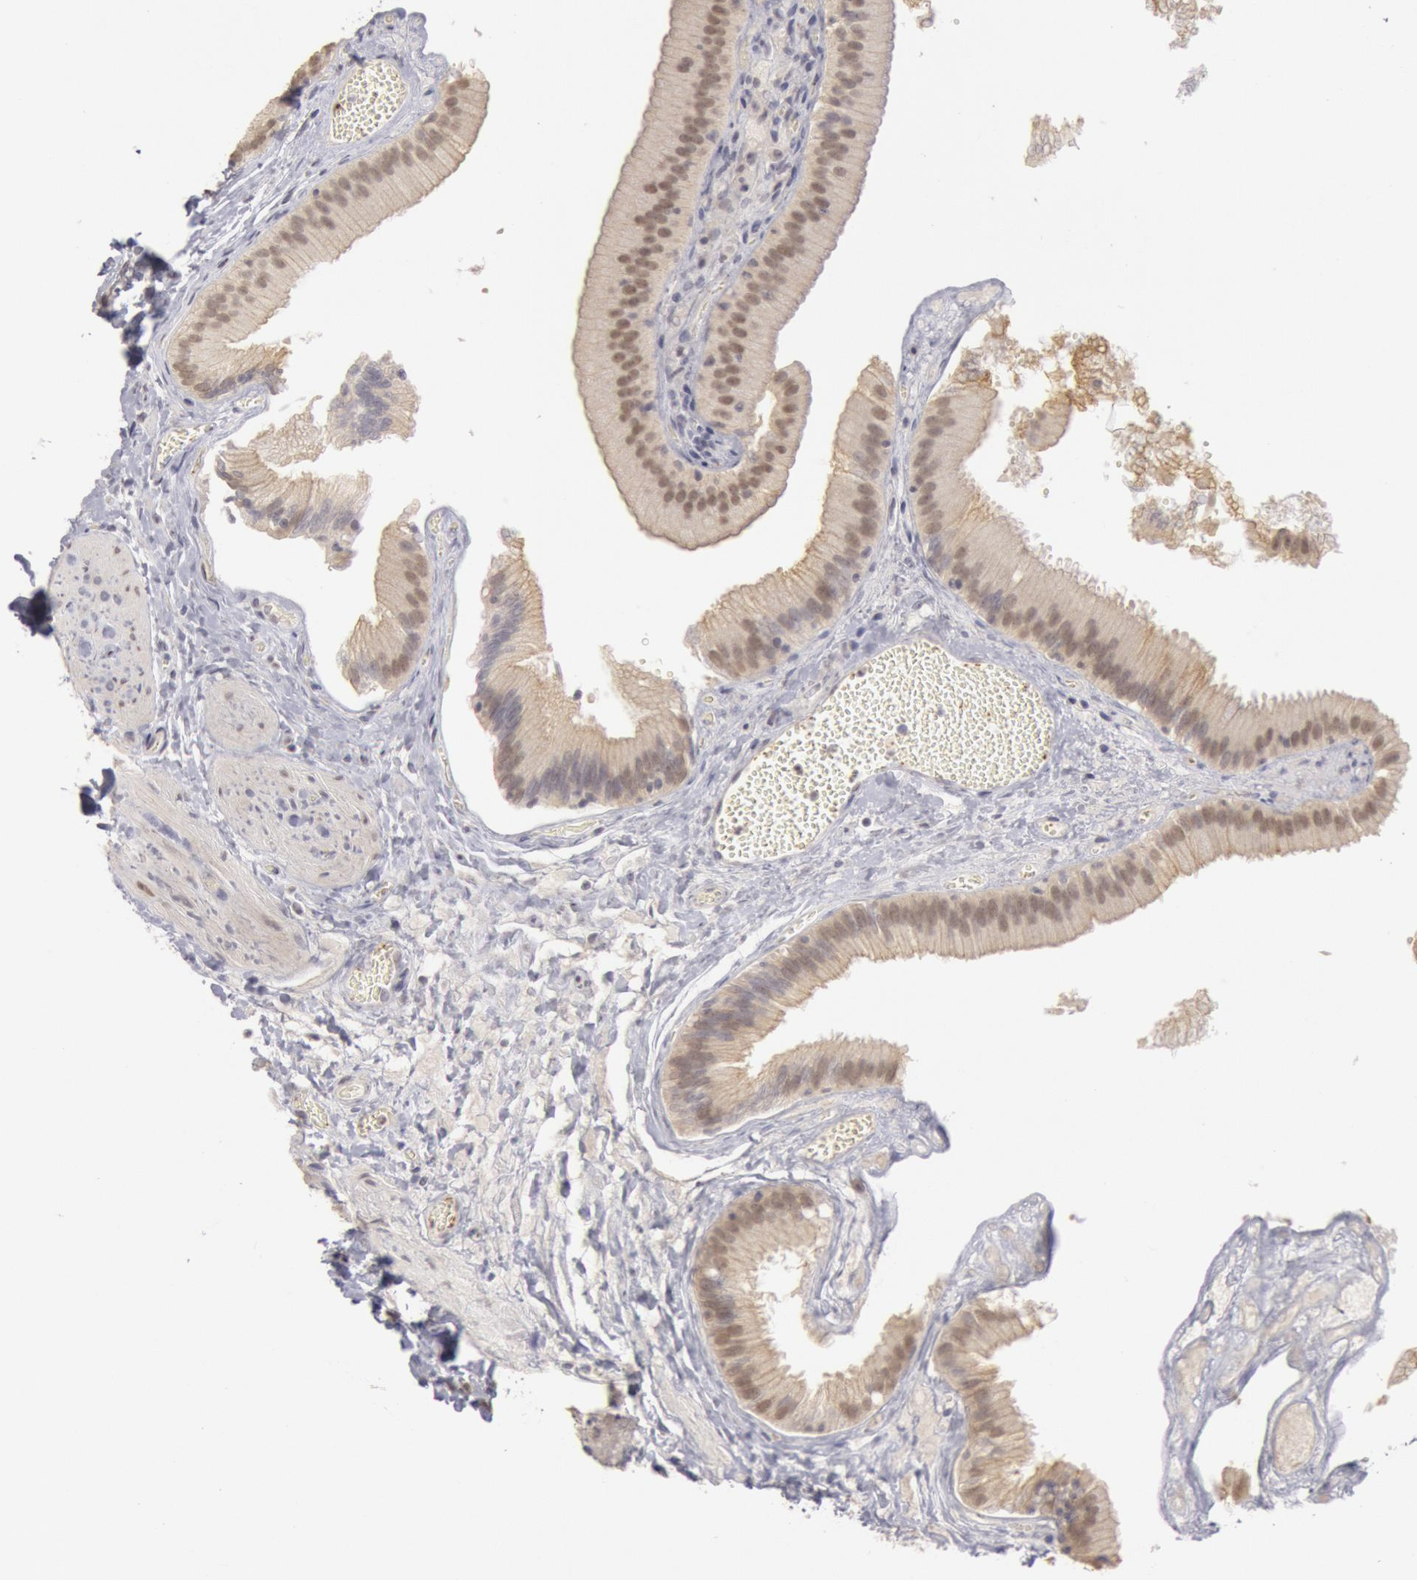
{"staining": {"intensity": "negative", "quantity": "none", "location": "none"}, "tissue": "gallbladder", "cell_type": "Glandular cells", "image_type": "normal", "snomed": [{"axis": "morphology", "description": "Normal tissue, NOS"}, {"axis": "topography", "description": "Gallbladder"}], "caption": "IHC histopathology image of unremarkable gallbladder: gallbladder stained with DAB (3,3'-diaminobenzidine) demonstrates no significant protein staining in glandular cells. (DAB (3,3'-diaminobenzidine) immunohistochemistry (IHC) visualized using brightfield microscopy, high magnification).", "gene": "RIMBP3B", "patient": {"sex": "female", "age": 24}}